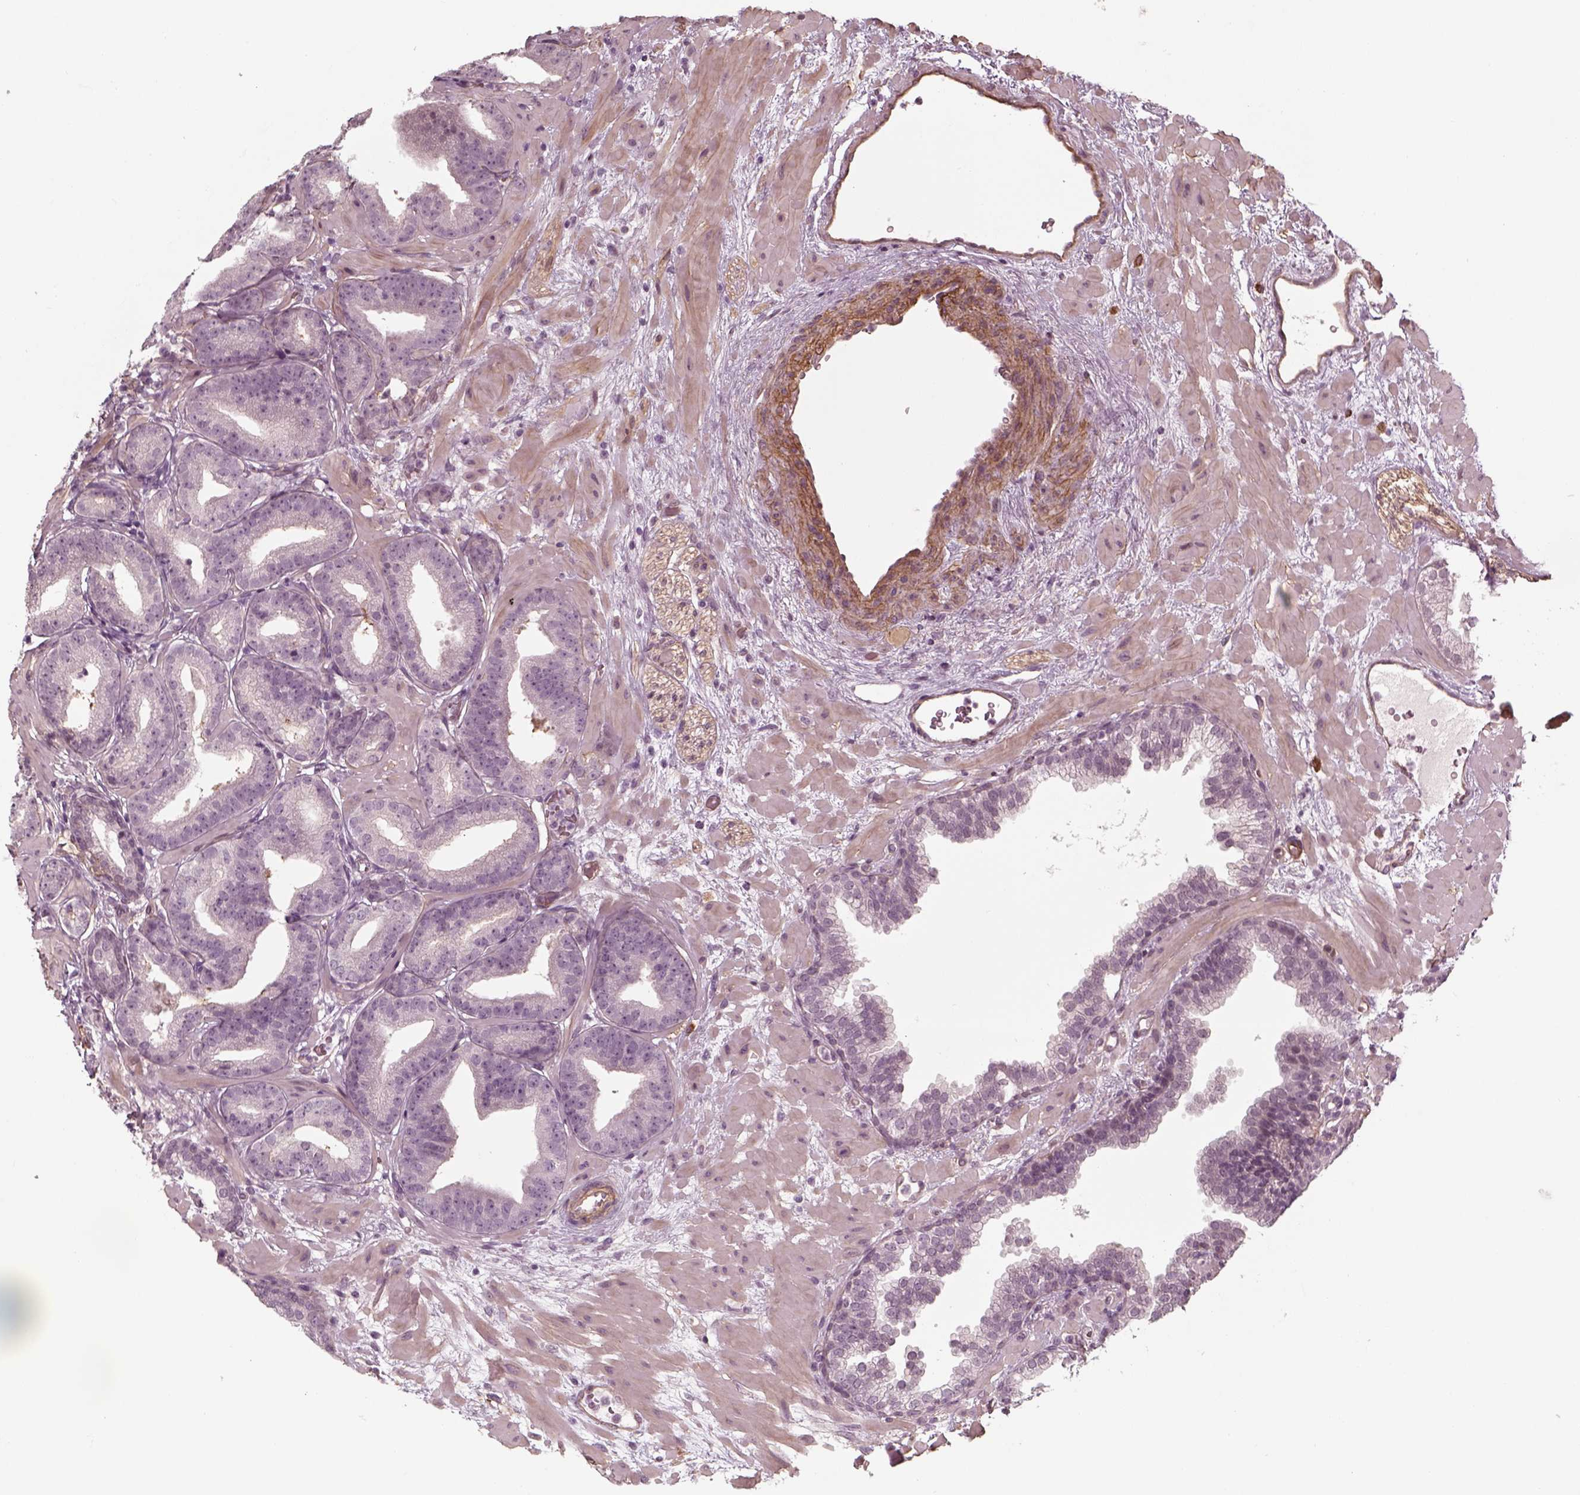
{"staining": {"intensity": "negative", "quantity": "none", "location": "none"}, "tissue": "prostate cancer", "cell_type": "Tumor cells", "image_type": "cancer", "snomed": [{"axis": "morphology", "description": "Adenocarcinoma, Low grade"}, {"axis": "topography", "description": "Prostate"}], "caption": "Prostate cancer stained for a protein using IHC displays no positivity tumor cells.", "gene": "LAMB2", "patient": {"sex": "male", "age": 68}}